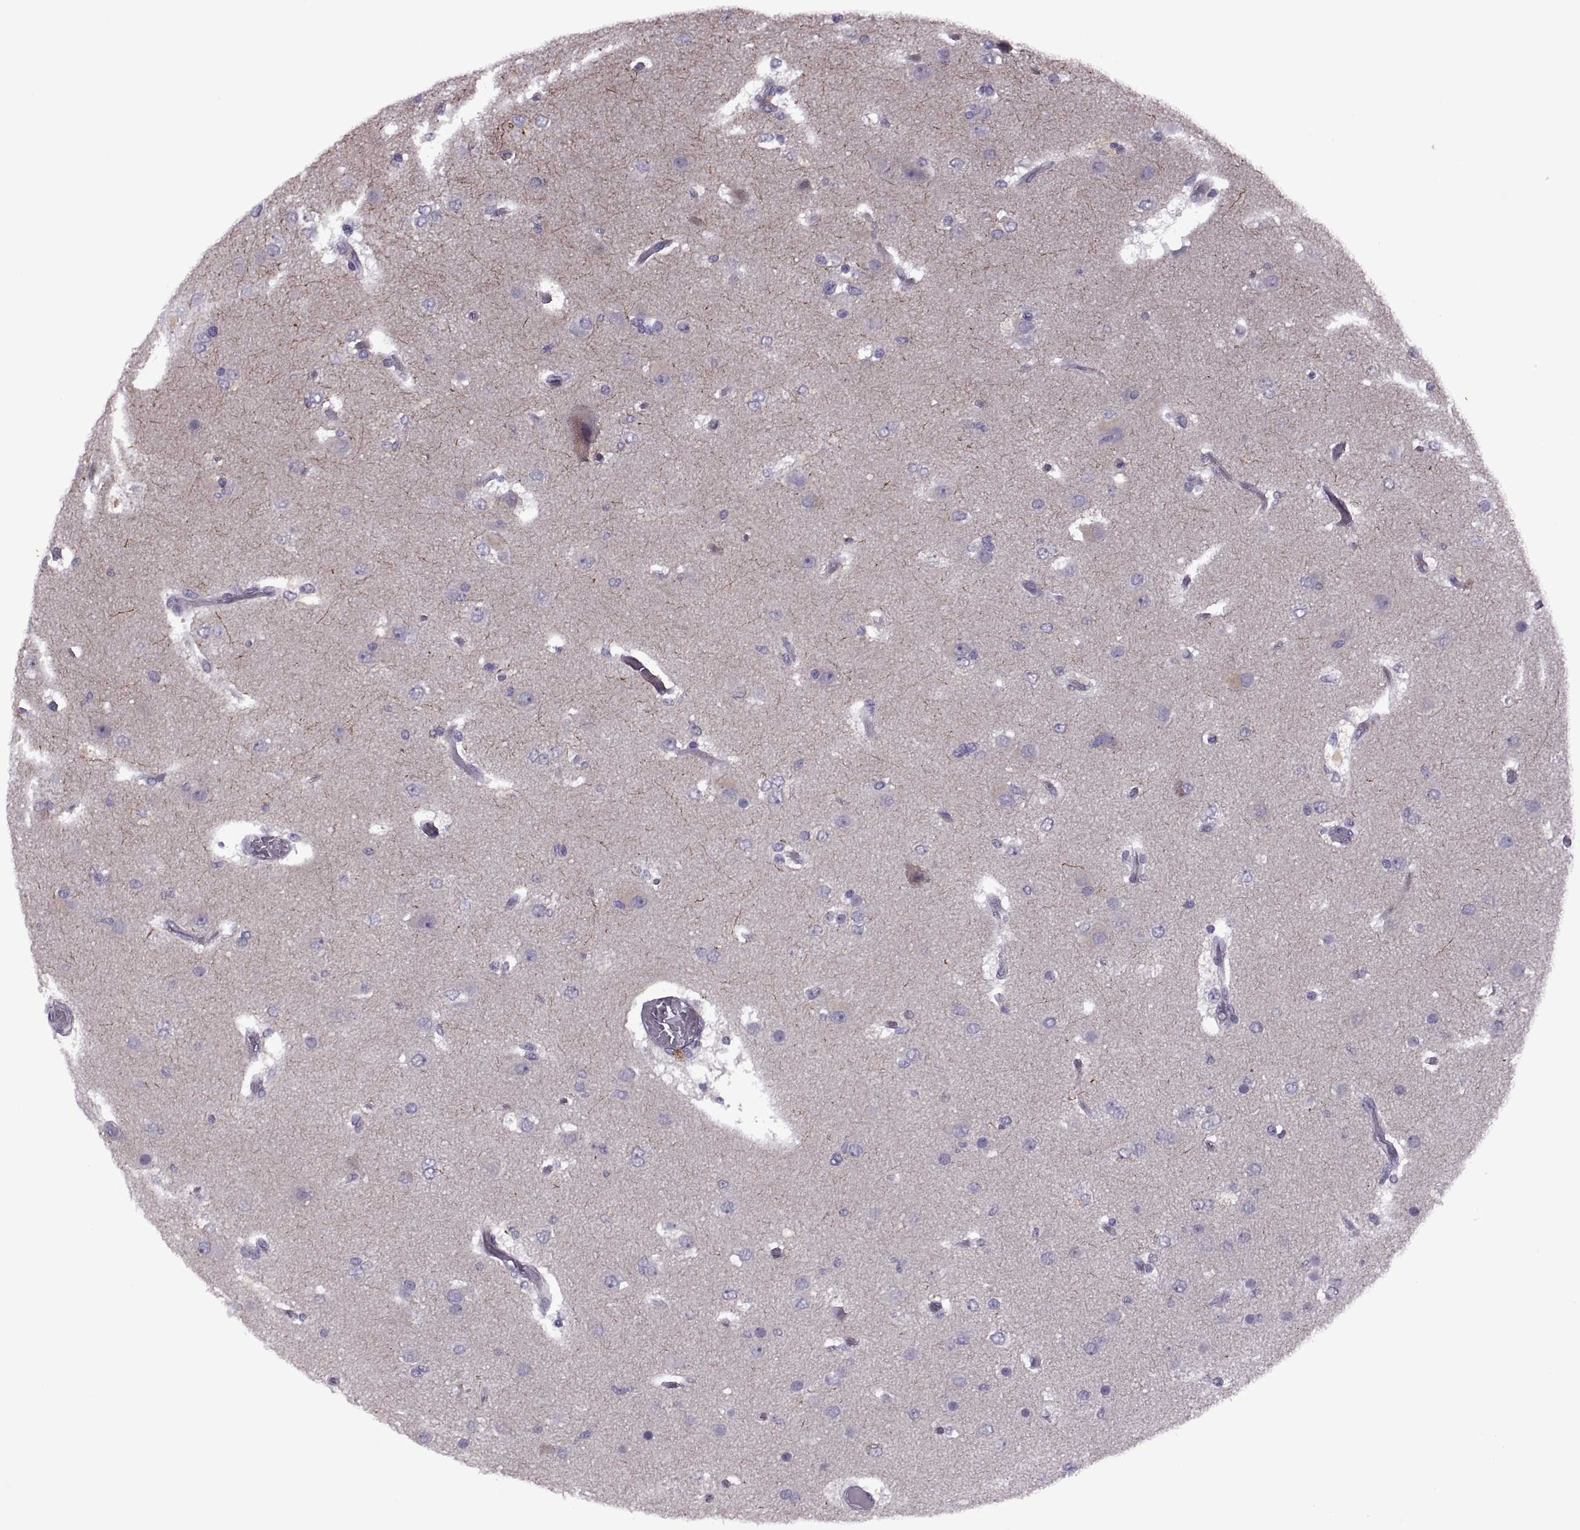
{"staining": {"intensity": "negative", "quantity": "none", "location": "none"}, "tissue": "glioma", "cell_type": "Tumor cells", "image_type": "cancer", "snomed": [{"axis": "morphology", "description": "Glioma, malignant, High grade"}, {"axis": "topography", "description": "Brain"}], "caption": "This is a image of immunohistochemistry staining of high-grade glioma (malignant), which shows no positivity in tumor cells.", "gene": "RIPK4", "patient": {"sex": "female", "age": 63}}